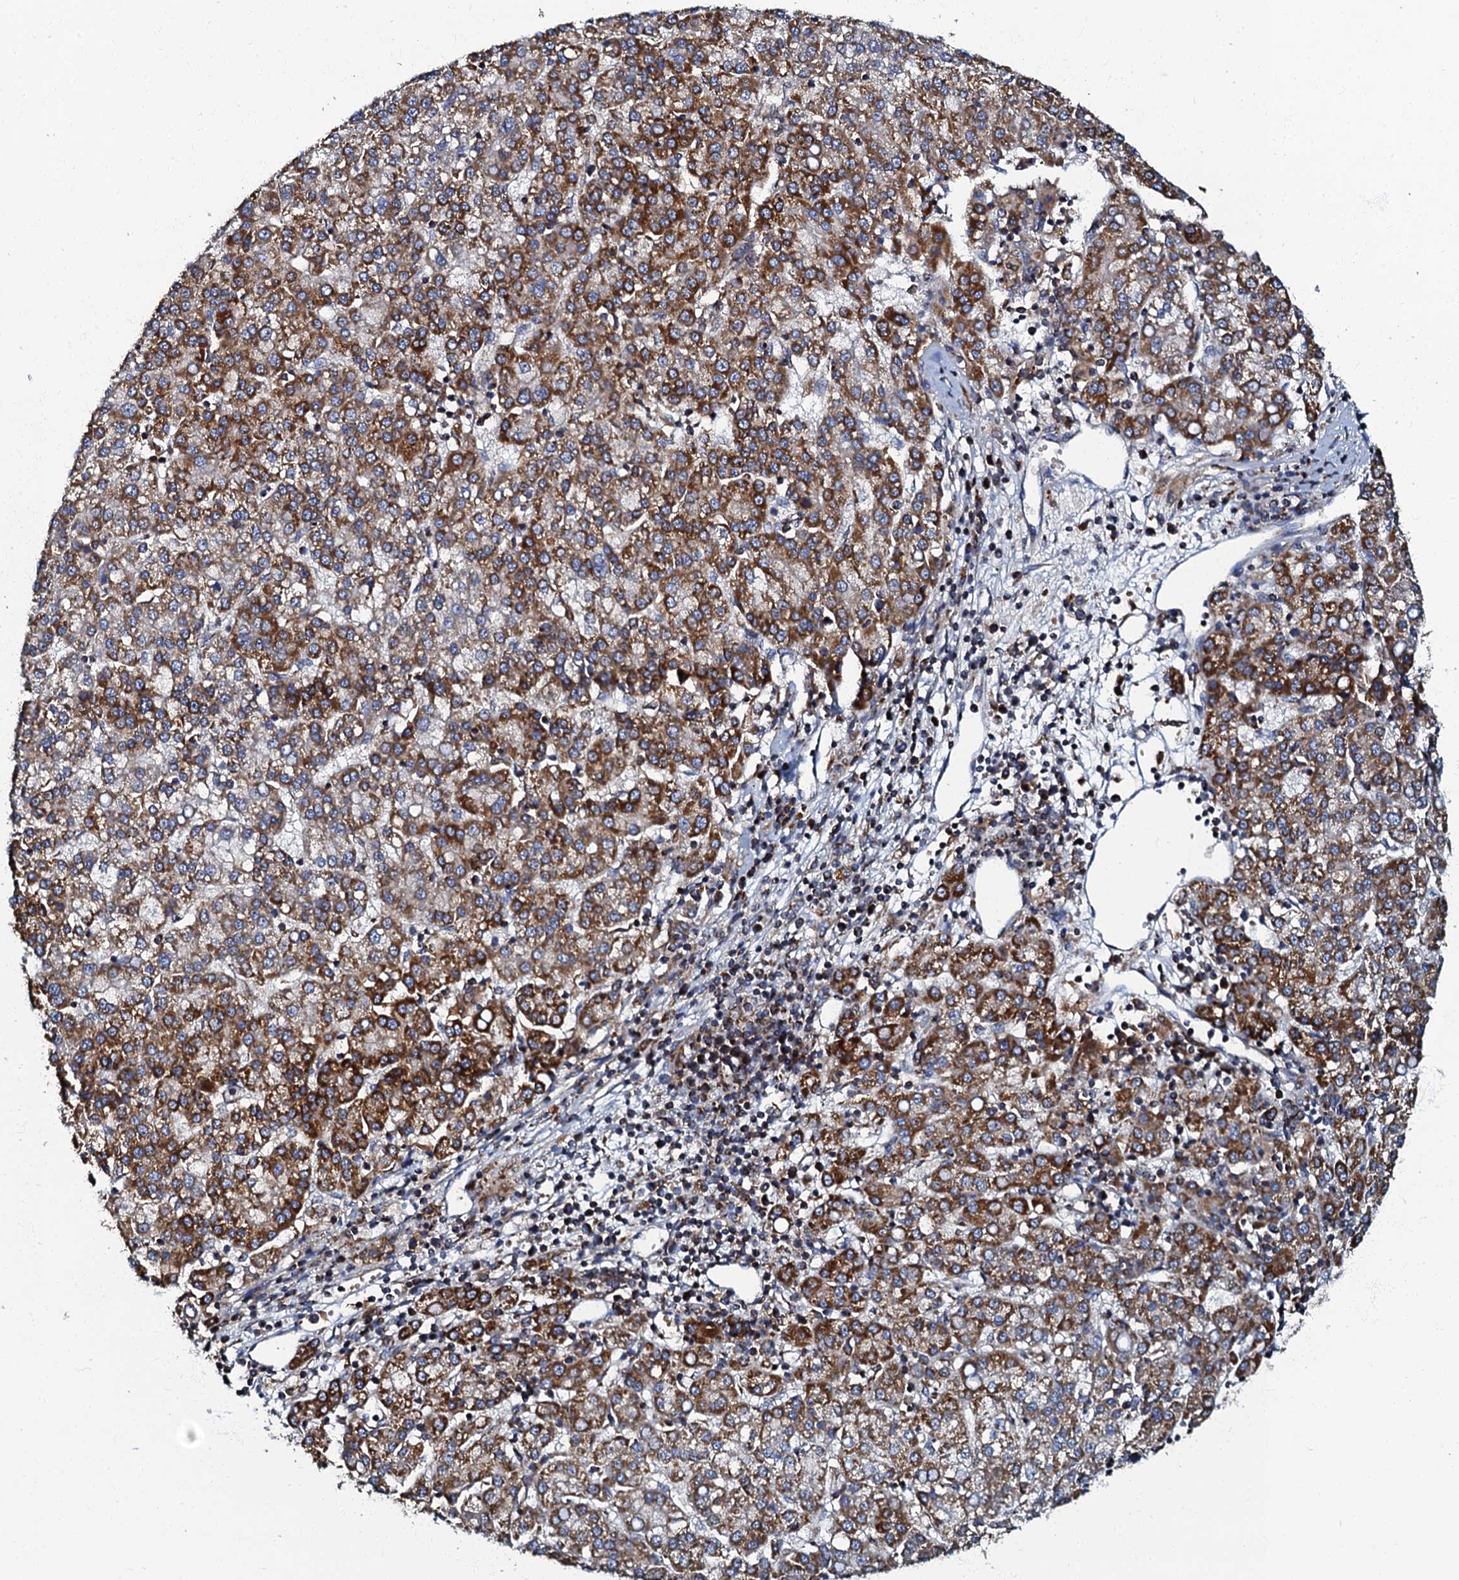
{"staining": {"intensity": "strong", "quantity": ">75%", "location": "cytoplasmic/membranous"}, "tissue": "liver cancer", "cell_type": "Tumor cells", "image_type": "cancer", "snomed": [{"axis": "morphology", "description": "Carcinoma, Hepatocellular, NOS"}, {"axis": "topography", "description": "Liver"}], "caption": "Immunohistochemical staining of human liver hepatocellular carcinoma reveals high levels of strong cytoplasmic/membranous positivity in approximately >75% of tumor cells. (DAB IHC with brightfield microscopy, high magnification).", "gene": "NDUFA12", "patient": {"sex": "female", "age": 58}}